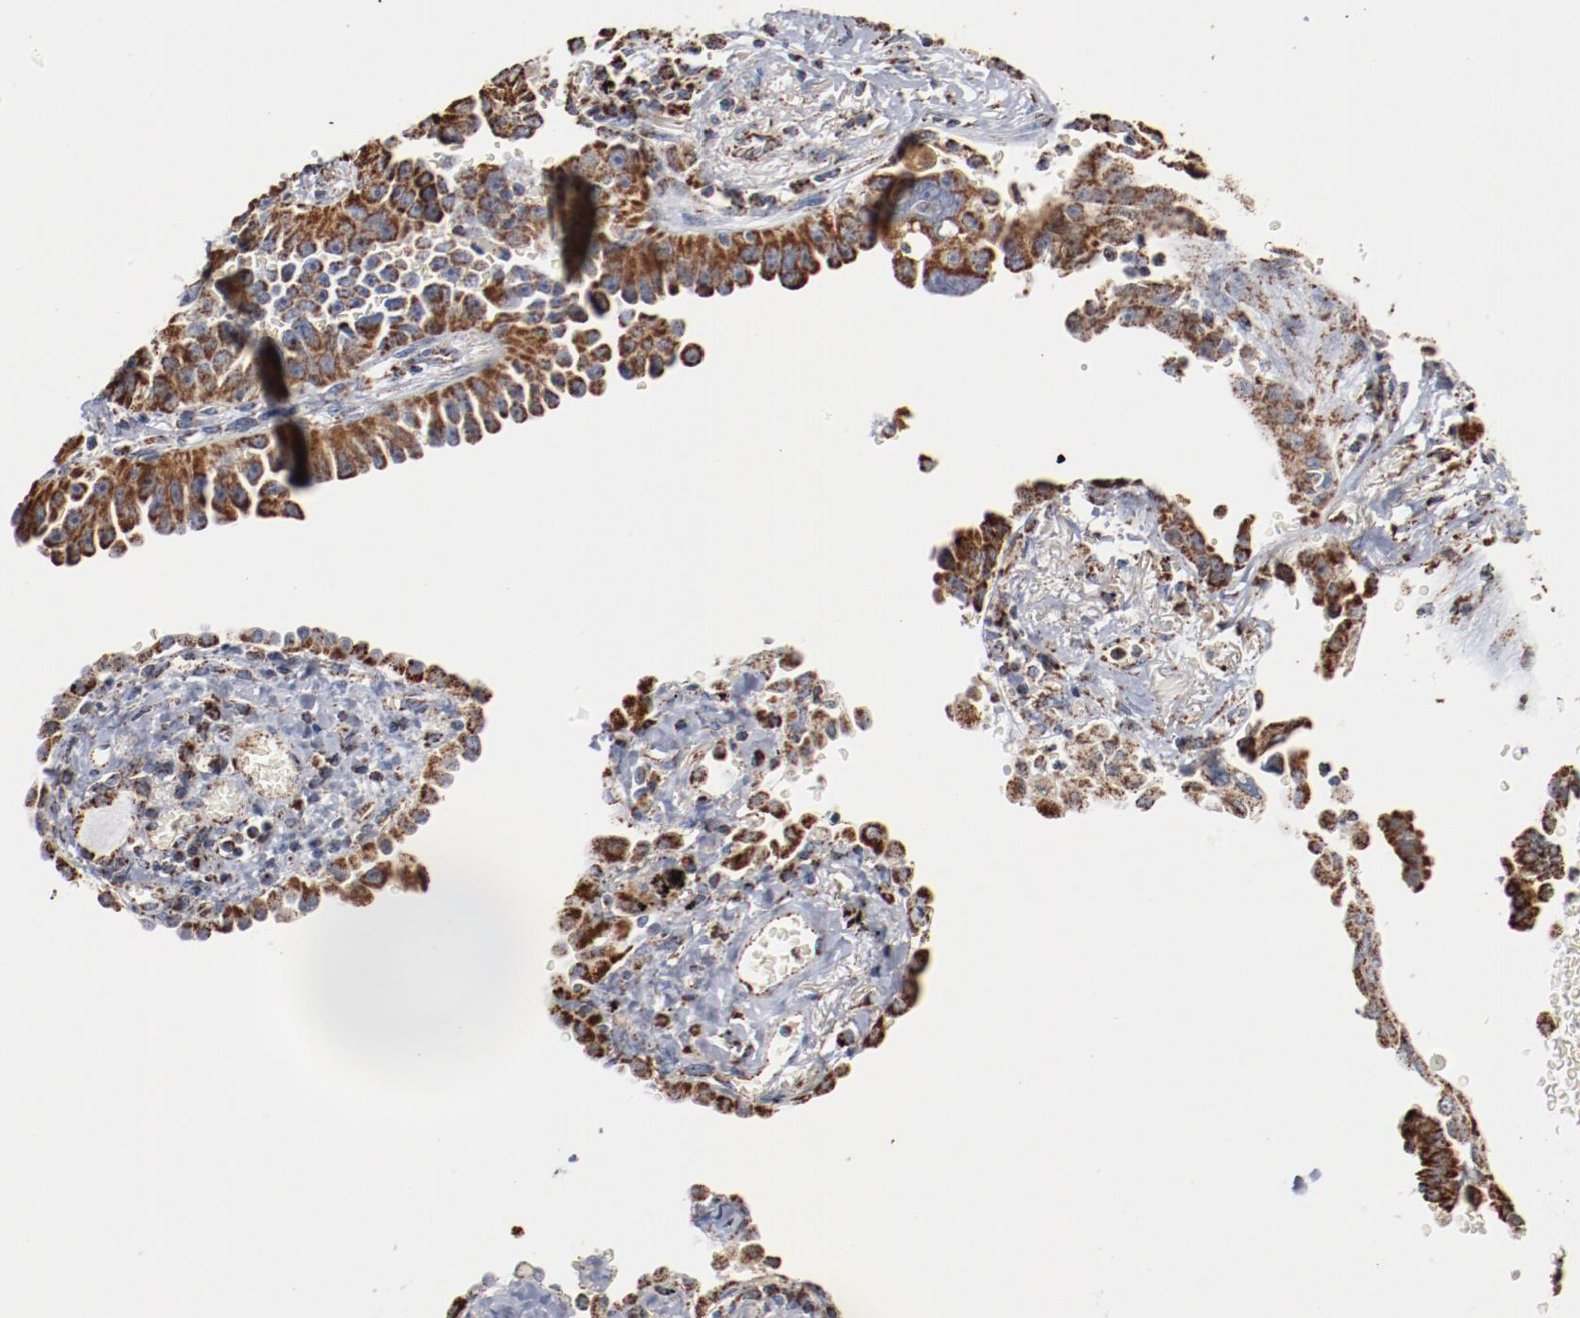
{"staining": {"intensity": "strong", "quantity": ">75%", "location": "cytoplasmic/membranous"}, "tissue": "lung cancer", "cell_type": "Tumor cells", "image_type": "cancer", "snomed": [{"axis": "morphology", "description": "Adenocarcinoma, NOS"}, {"axis": "topography", "description": "Lung"}], "caption": "Lung cancer (adenocarcinoma) was stained to show a protein in brown. There is high levels of strong cytoplasmic/membranous staining in about >75% of tumor cells.", "gene": "NDUFS4", "patient": {"sex": "female", "age": 64}}